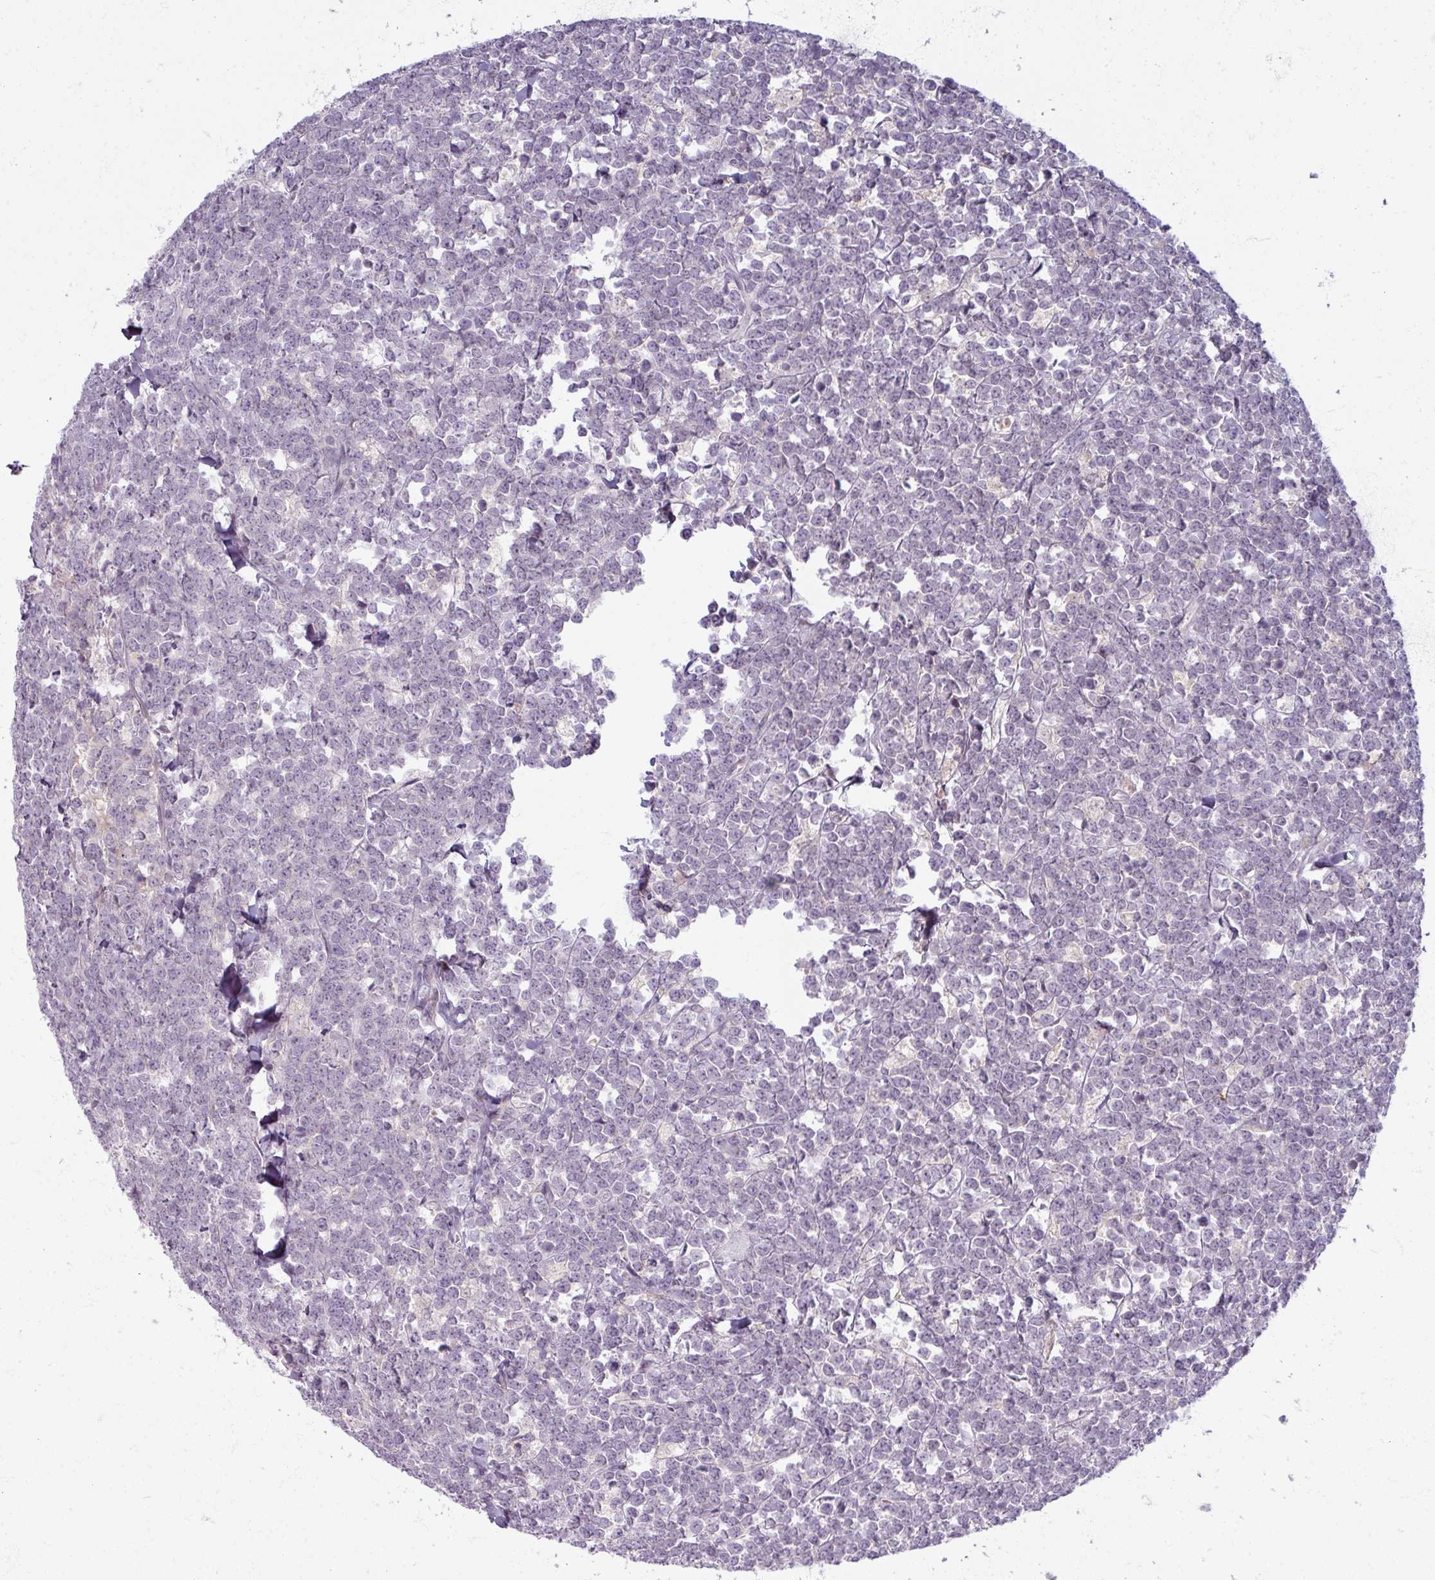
{"staining": {"intensity": "negative", "quantity": "none", "location": "none"}, "tissue": "lymphoma", "cell_type": "Tumor cells", "image_type": "cancer", "snomed": [{"axis": "morphology", "description": "Malignant lymphoma, non-Hodgkin's type, High grade"}, {"axis": "topography", "description": "Small intestine"}, {"axis": "topography", "description": "Colon"}], "caption": "High magnification brightfield microscopy of malignant lymphoma, non-Hodgkin's type (high-grade) stained with DAB (brown) and counterstained with hematoxylin (blue): tumor cells show no significant expression.", "gene": "TTLL7", "patient": {"sex": "male", "age": 8}}